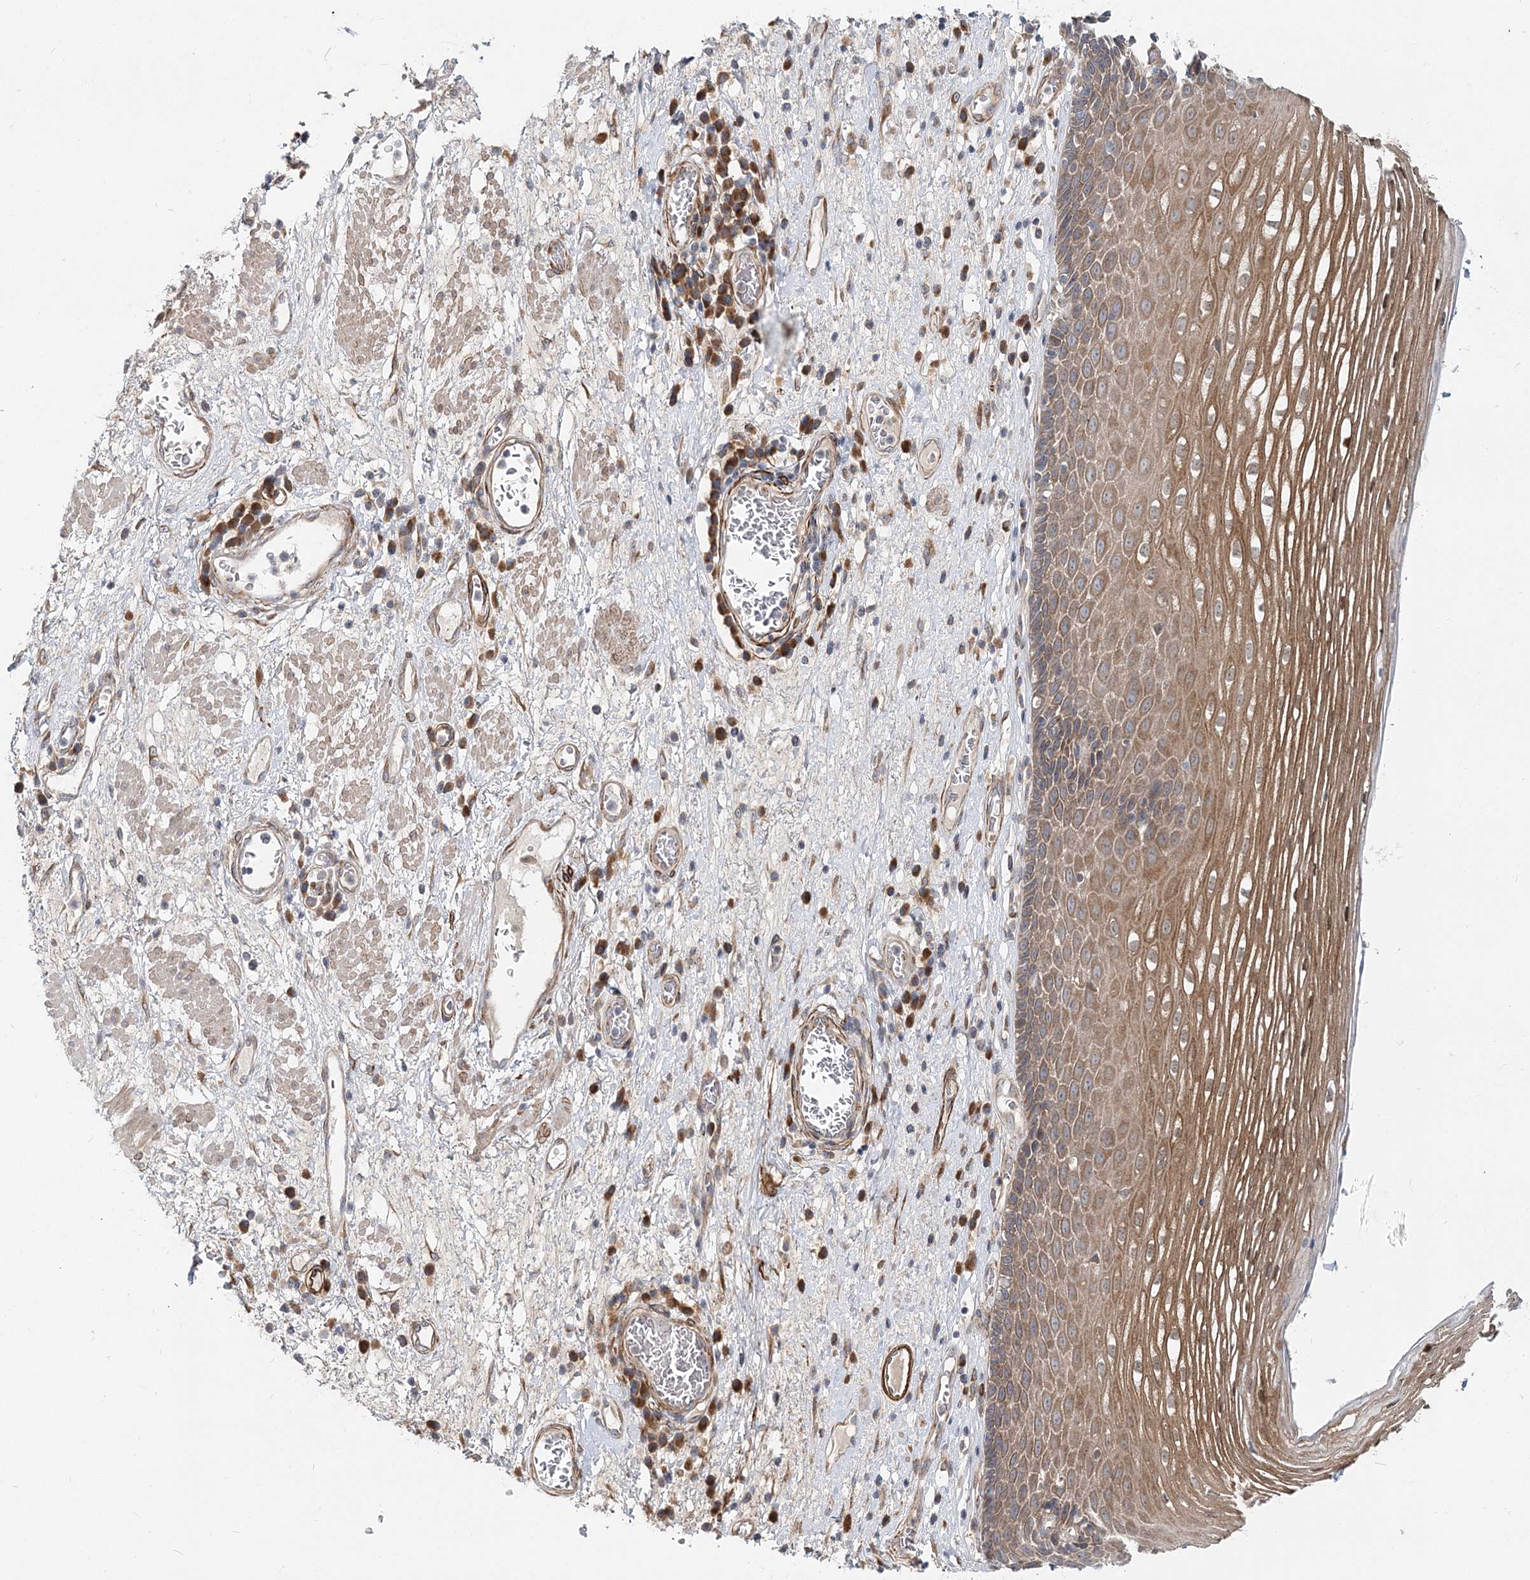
{"staining": {"intensity": "moderate", "quantity": ">75%", "location": "cytoplasmic/membranous"}, "tissue": "esophagus", "cell_type": "Squamous epithelial cells", "image_type": "normal", "snomed": [{"axis": "morphology", "description": "Normal tissue, NOS"}, {"axis": "morphology", "description": "Adenocarcinoma, NOS"}, {"axis": "topography", "description": "Esophagus"}], "caption": "Protein staining displays moderate cytoplasmic/membranous positivity in approximately >75% of squamous epithelial cells in benign esophagus.", "gene": "NBAS", "patient": {"sex": "male", "age": 62}}